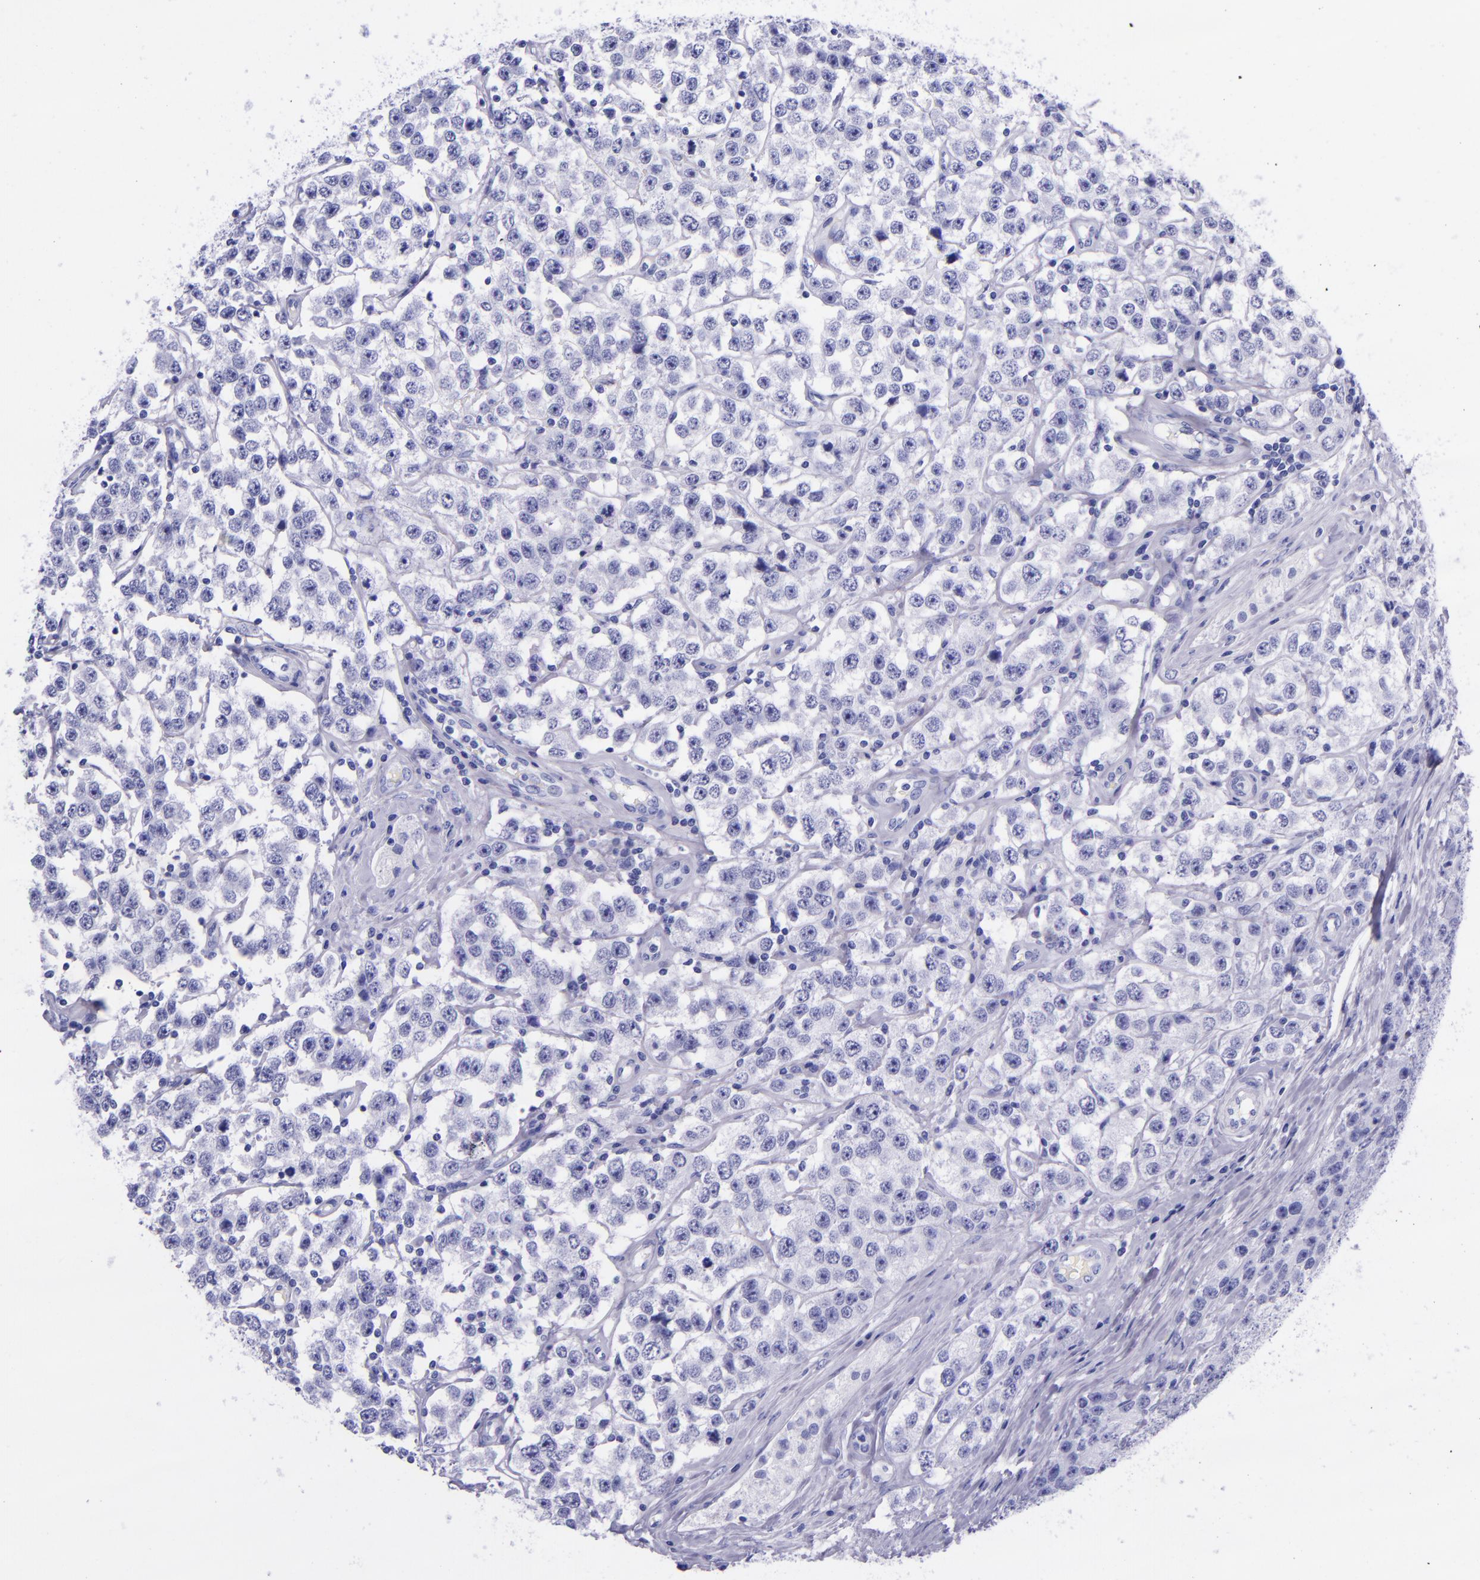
{"staining": {"intensity": "negative", "quantity": "none", "location": "none"}, "tissue": "testis cancer", "cell_type": "Tumor cells", "image_type": "cancer", "snomed": [{"axis": "morphology", "description": "Seminoma, NOS"}, {"axis": "topography", "description": "Testis"}], "caption": "The immunohistochemistry photomicrograph has no significant positivity in tumor cells of testis cancer tissue. (Brightfield microscopy of DAB (3,3'-diaminobenzidine) immunohistochemistry at high magnification).", "gene": "MBP", "patient": {"sex": "male", "age": 52}}